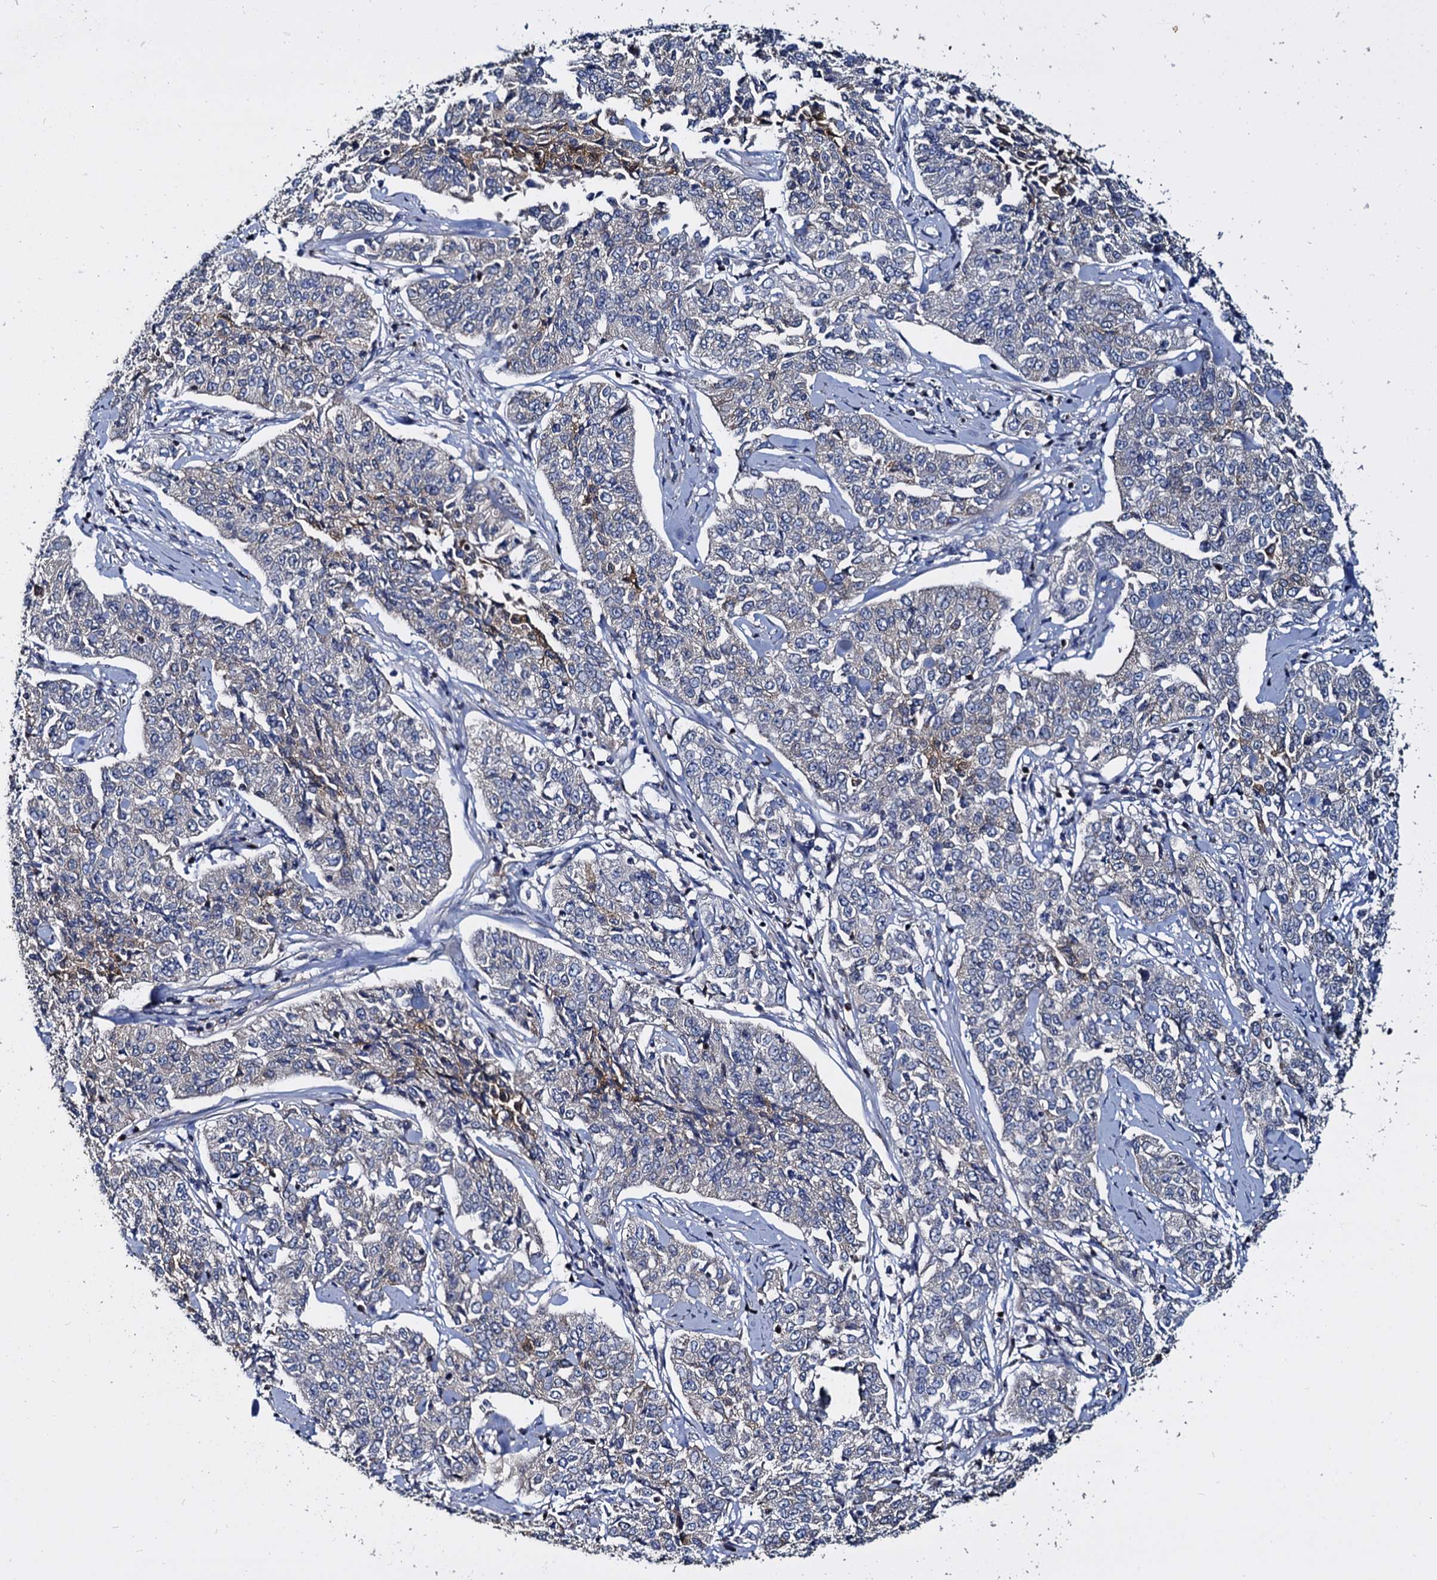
{"staining": {"intensity": "negative", "quantity": "none", "location": "none"}, "tissue": "cervical cancer", "cell_type": "Tumor cells", "image_type": "cancer", "snomed": [{"axis": "morphology", "description": "Squamous cell carcinoma, NOS"}, {"axis": "topography", "description": "Cervix"}], "caption": "A photomicrograph of cervical cancer stained for a protein exhibits no brown staining in tumor cells. (Stains: DAB (3,3'-diaminobenzidine) immunohistochemistry (IHC) with hematoxylin counter stain, Microscopy: brightfield microscopy at high magnification).", "gene": "ANKRD13A", "patient": {"sex": "female", "age": 35}}